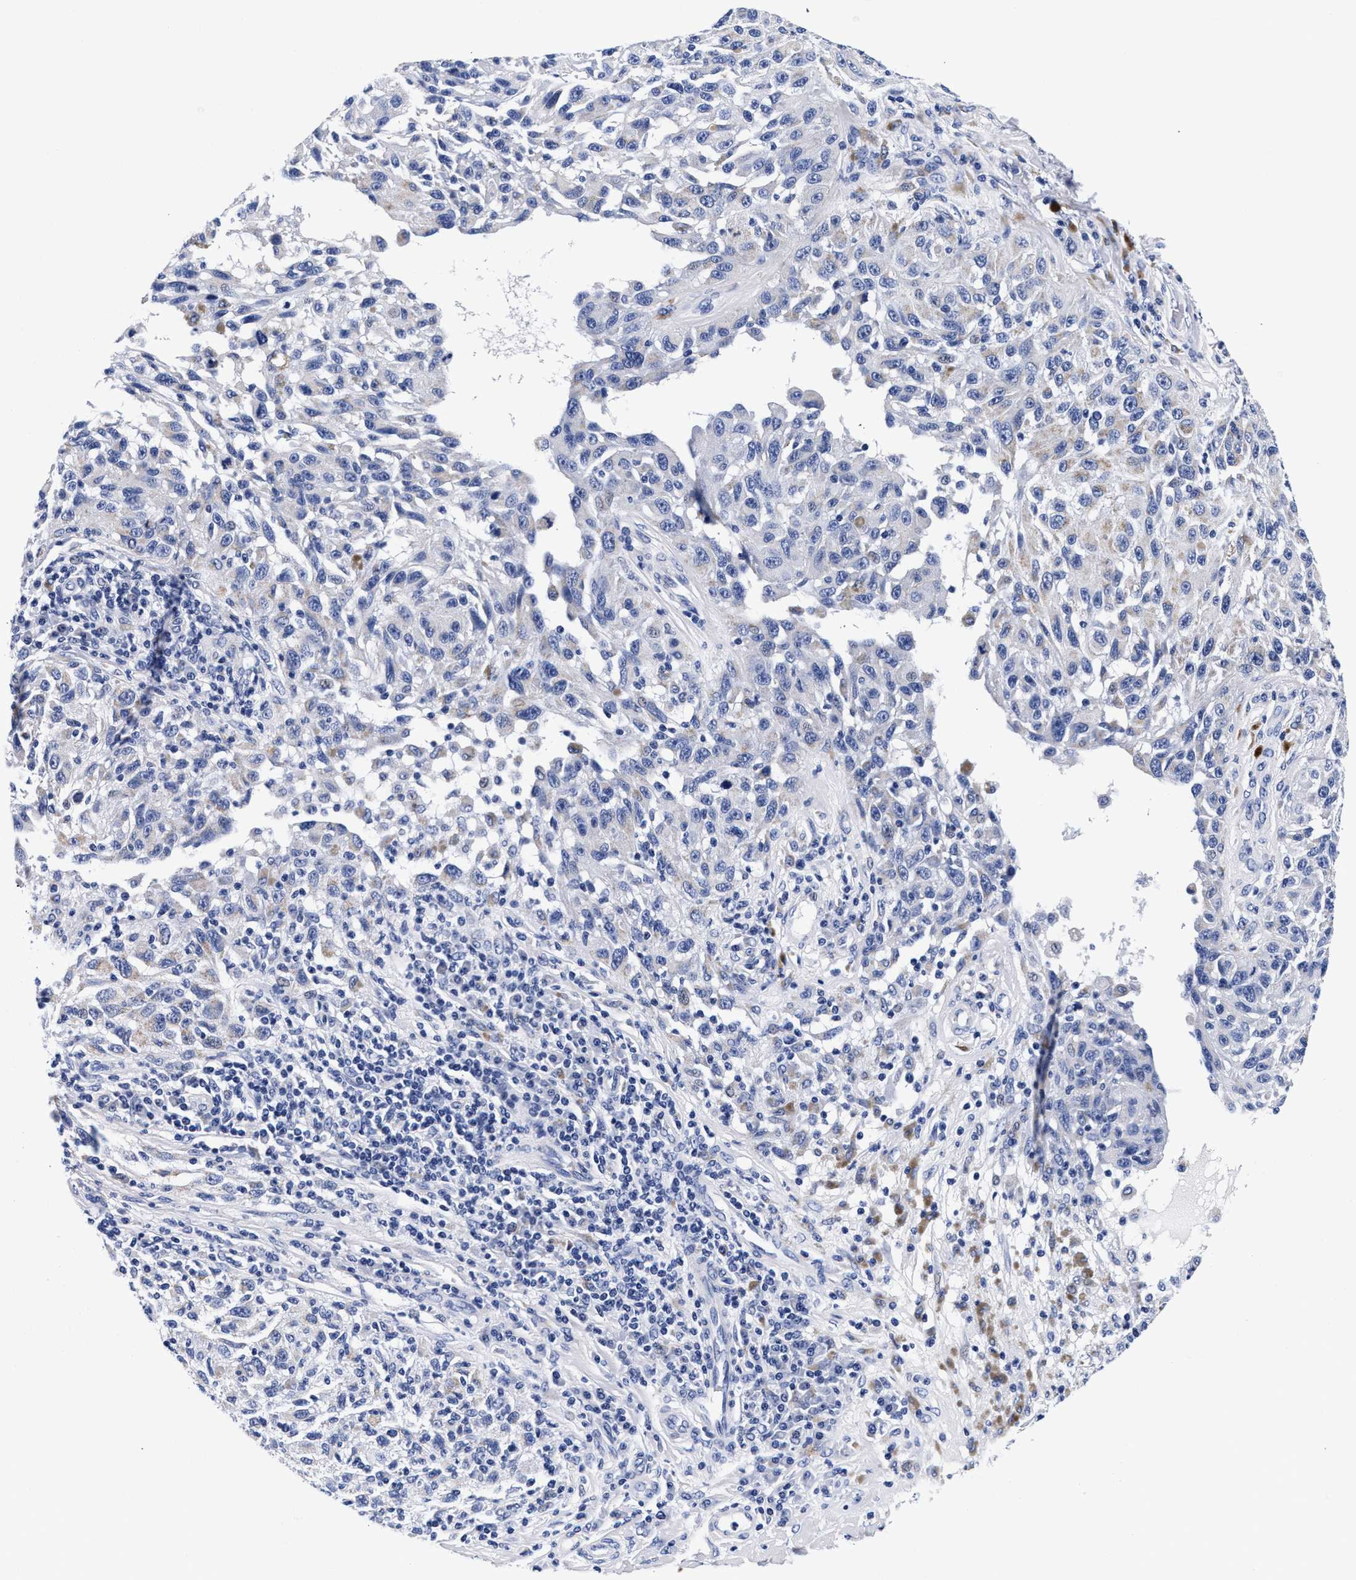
{"staining": {"intensity": "negative", "quantity": "none", "location": "none"}, "tissue": "melanoma", "cell_type": "Tumor cells", "image_type": "cancer", "snomed": [{"axis": "morphology", "description": "Malignant melanoma, NOS"}, {"axis": "topography", "description": "Skin"}], "caption": "The histopathology image shows no significant expression in tumor cells of melanoma.", "gene": "RAB3B", "patient": {"sex": "female", "age": 73}}